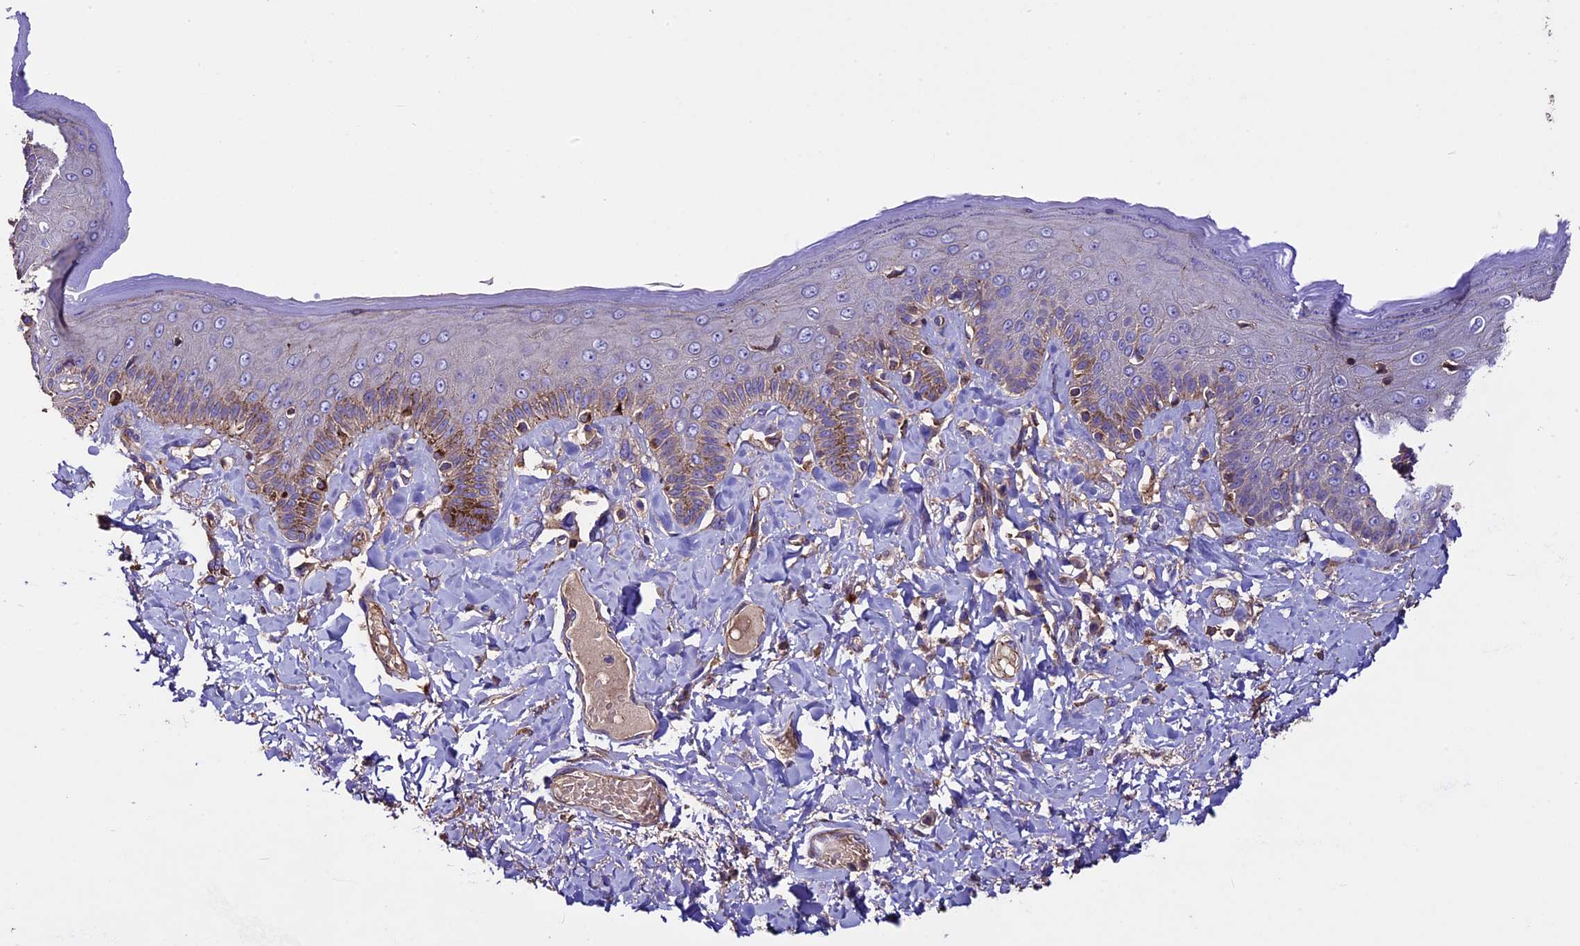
{"staining": {"intensity": "weak", "quantity": "25%-75%", "location": "cytoplasmic/membranous"}, "tissue": "skin", "cell_type": "Epidermal cells", "image_type": "normal", "snomed": [{"axis": "morphology", "description": "Normal tissue, NOS"}, {"axis": "topography", "description": "Anal"}], "caption": "Immunohistochemical staining of unremarkable human skin displays low levels of weak cytoplasmic/membranous positivity in about 25%-75% of epidermal cells. The staining is performed using DAB (3,3'-diaminobenzidine) brown chromogen to label protein expression. The nuclei are counter-stained blue using hematoxylin.", "gene": "EVA1B", "patient": {"sex": "male", "age": 69}}